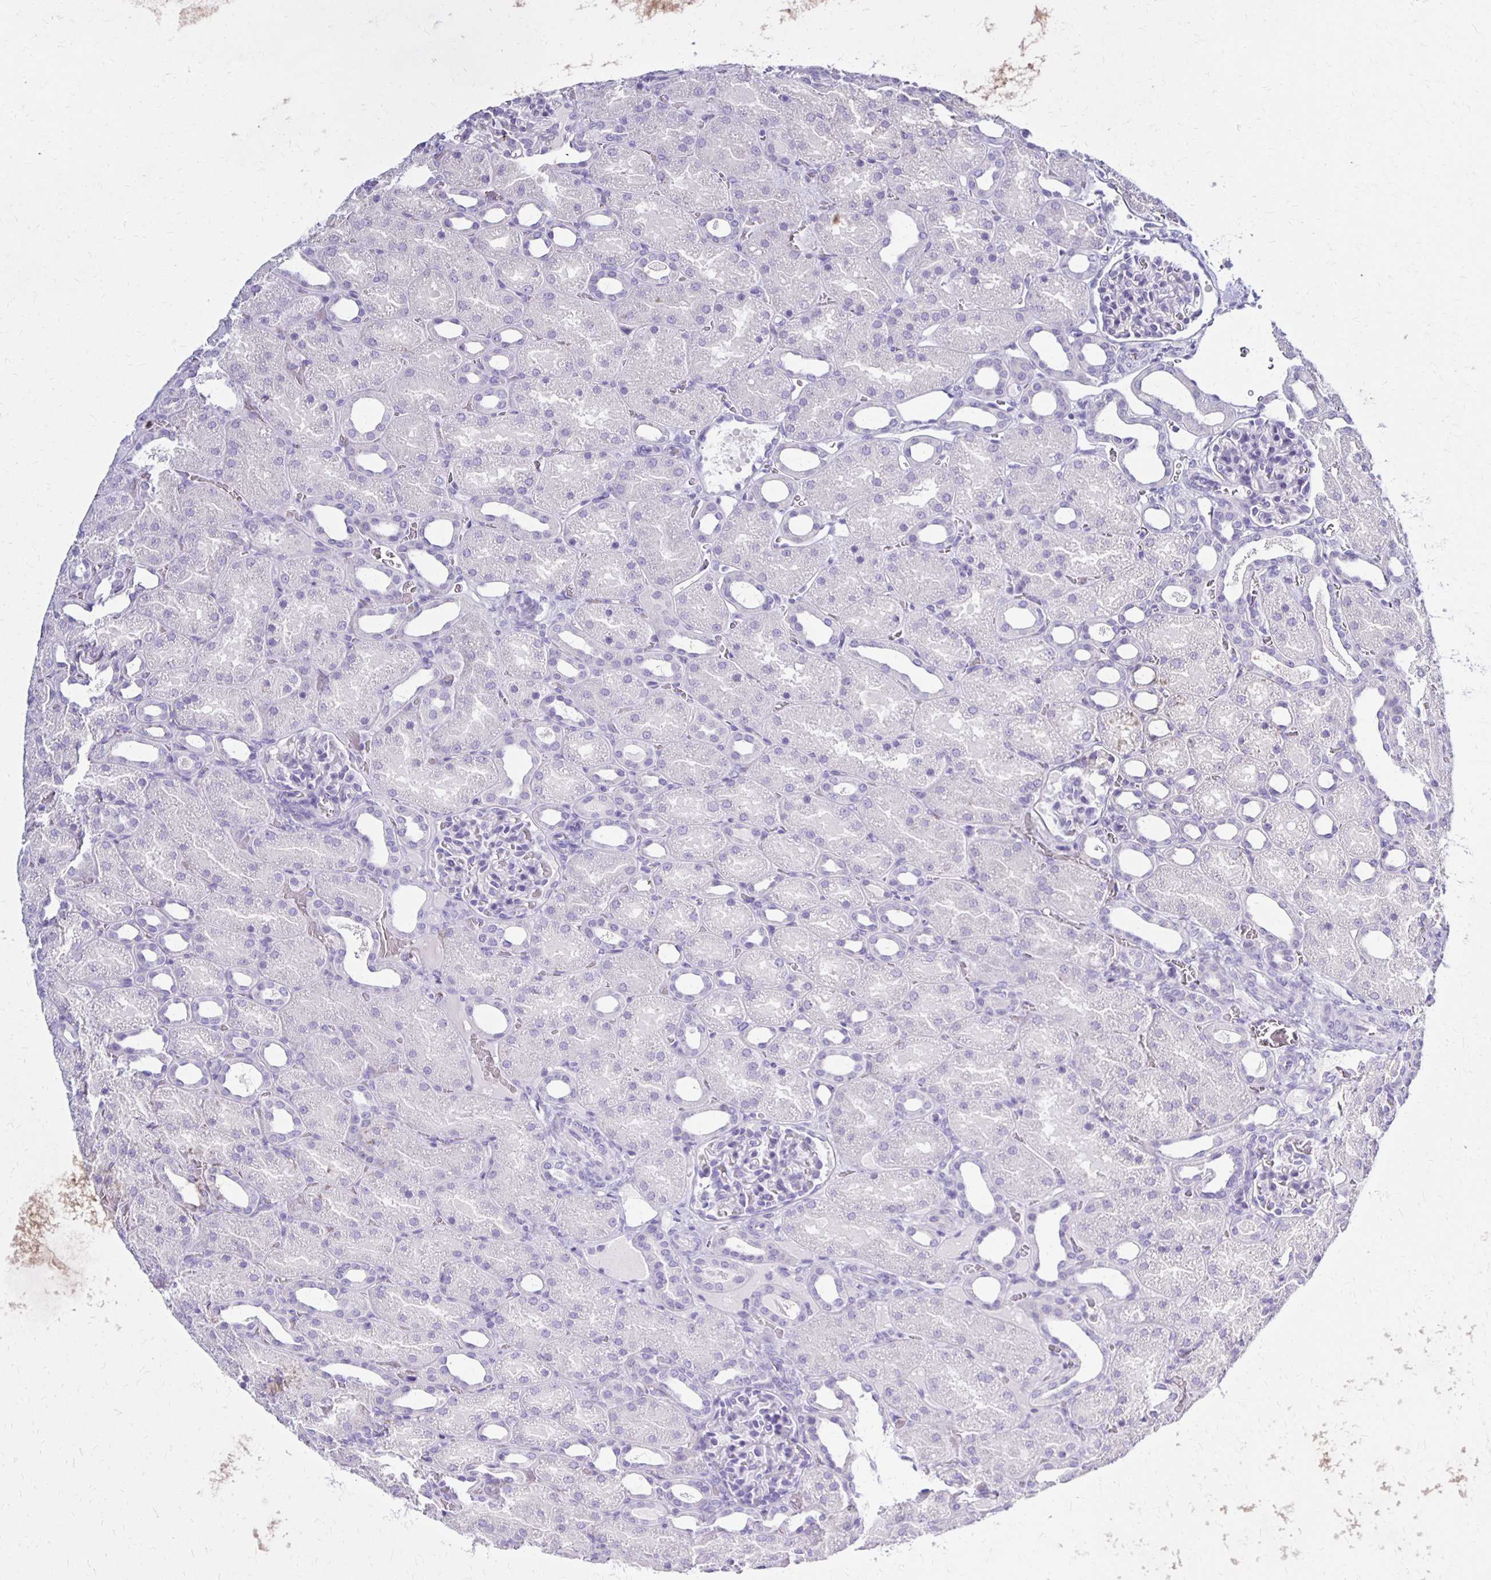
{"staining": {"intensity": "negative", "quantity": "none", "location": "none"}, "tissue": "kidney", "cell_type": "Cells in glomeruli", "image_type": "normal", "snomed": [{"axis": "morphology", "description": "Normal tissue, NOS"}, {"axis": "topography", "description": "Kidney"}], "caption": "IHC image of benign kidney: kidney stained with DAB demonstrates no significant protein positivity in cells in glomeruli.", "gene": "FNTB", "patient": {"sex": "male", "age": 2}}